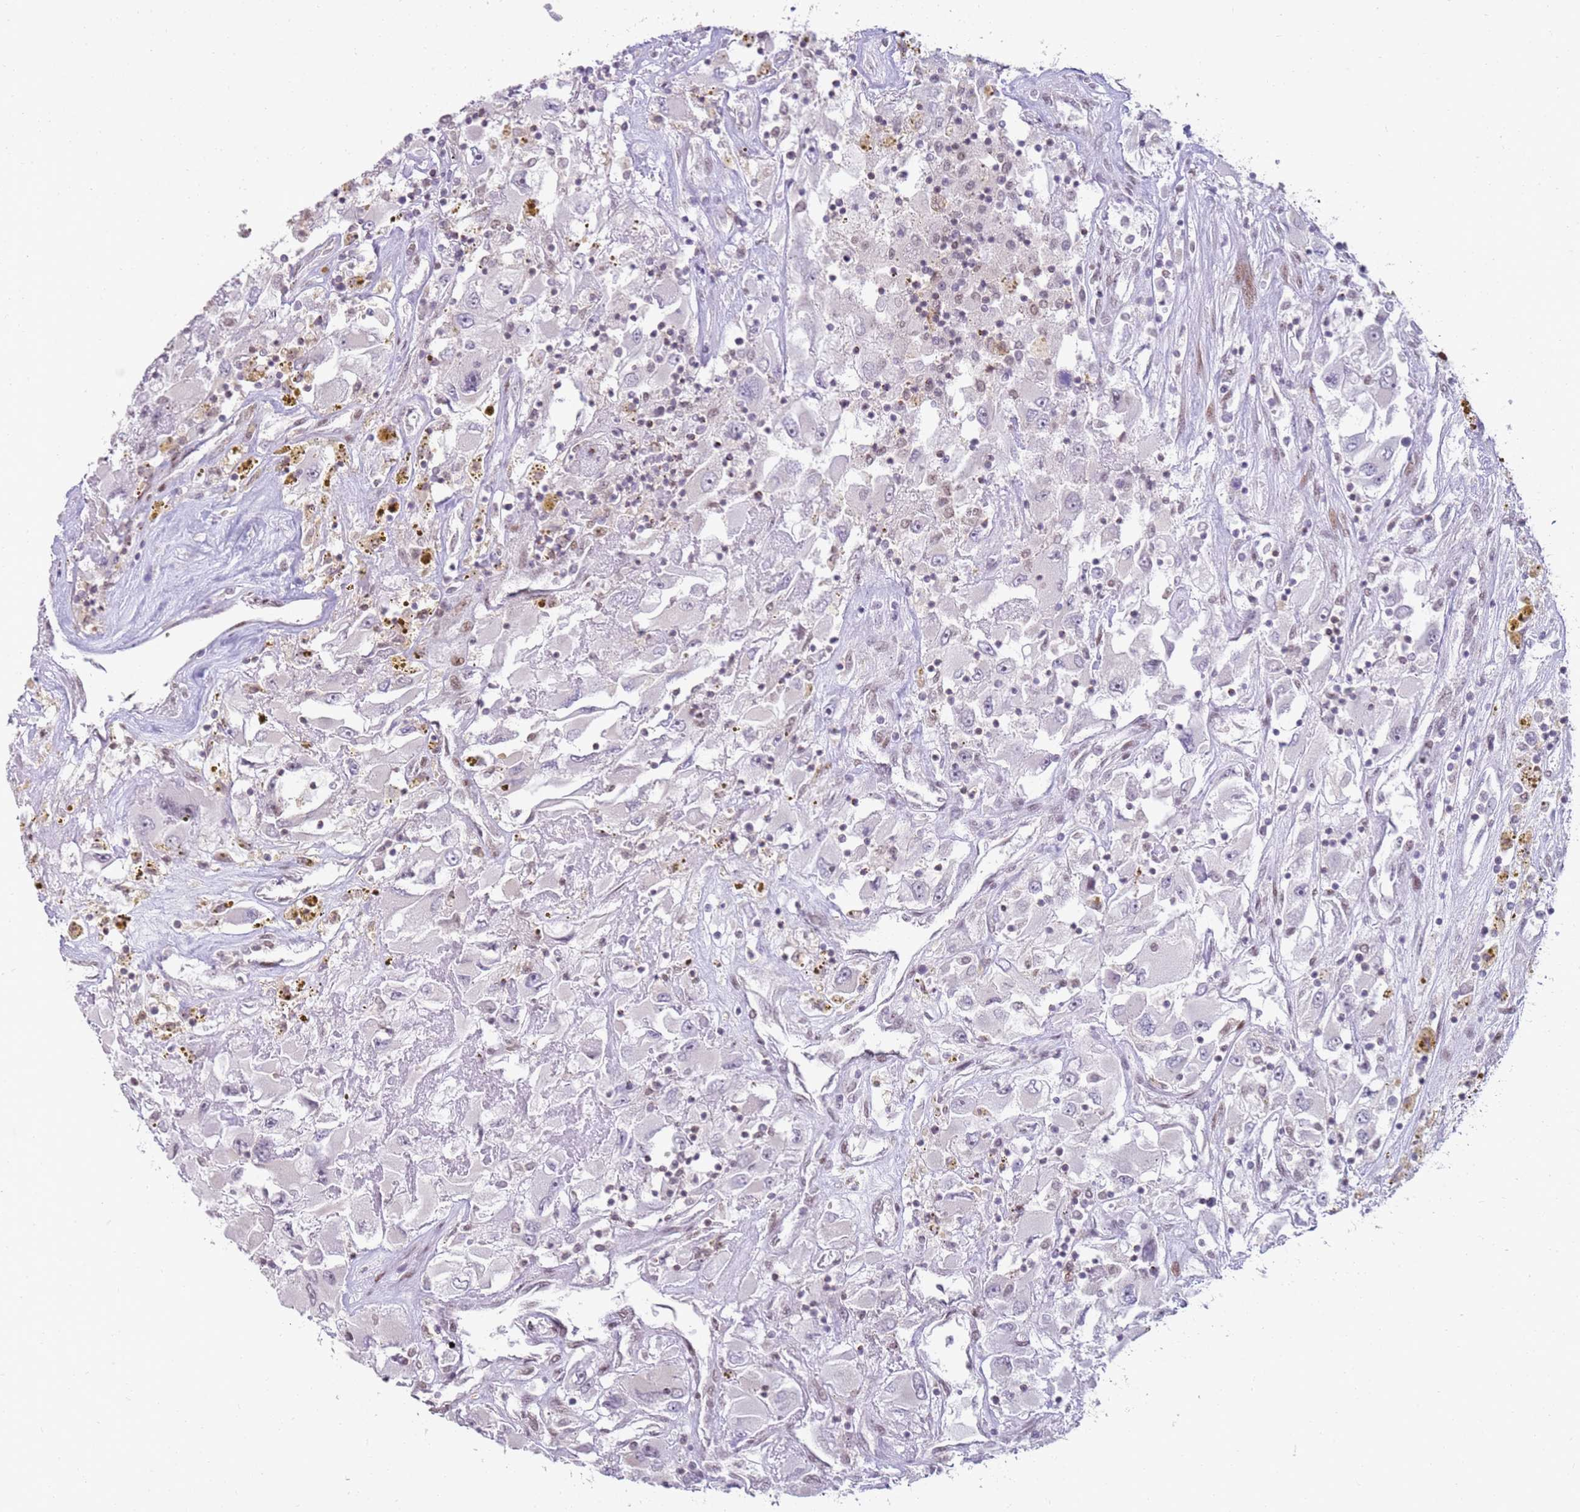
{"staining": {"intensity": "negative", "quantity": "none", "location": "none"}, "tissue": "renal cancer", "cell_type": "Tumor cells", "image_type": "cancer", "snomed": [{"axis": "morphology", "description": "Adenocarcinoma, NOS"}, {"axis": "topography", "description": "Kidney"}], "caption": "Image shows no protein expression in tumor cells of renal cancer tissue. The staining was performed using DAB to visualize the protein expression in brown, while the nuclei were stained in blue with hematoxylin (Magnification: 20x).", "gene": "PHC2", "patient": {"sex": "female", "age": 52}}